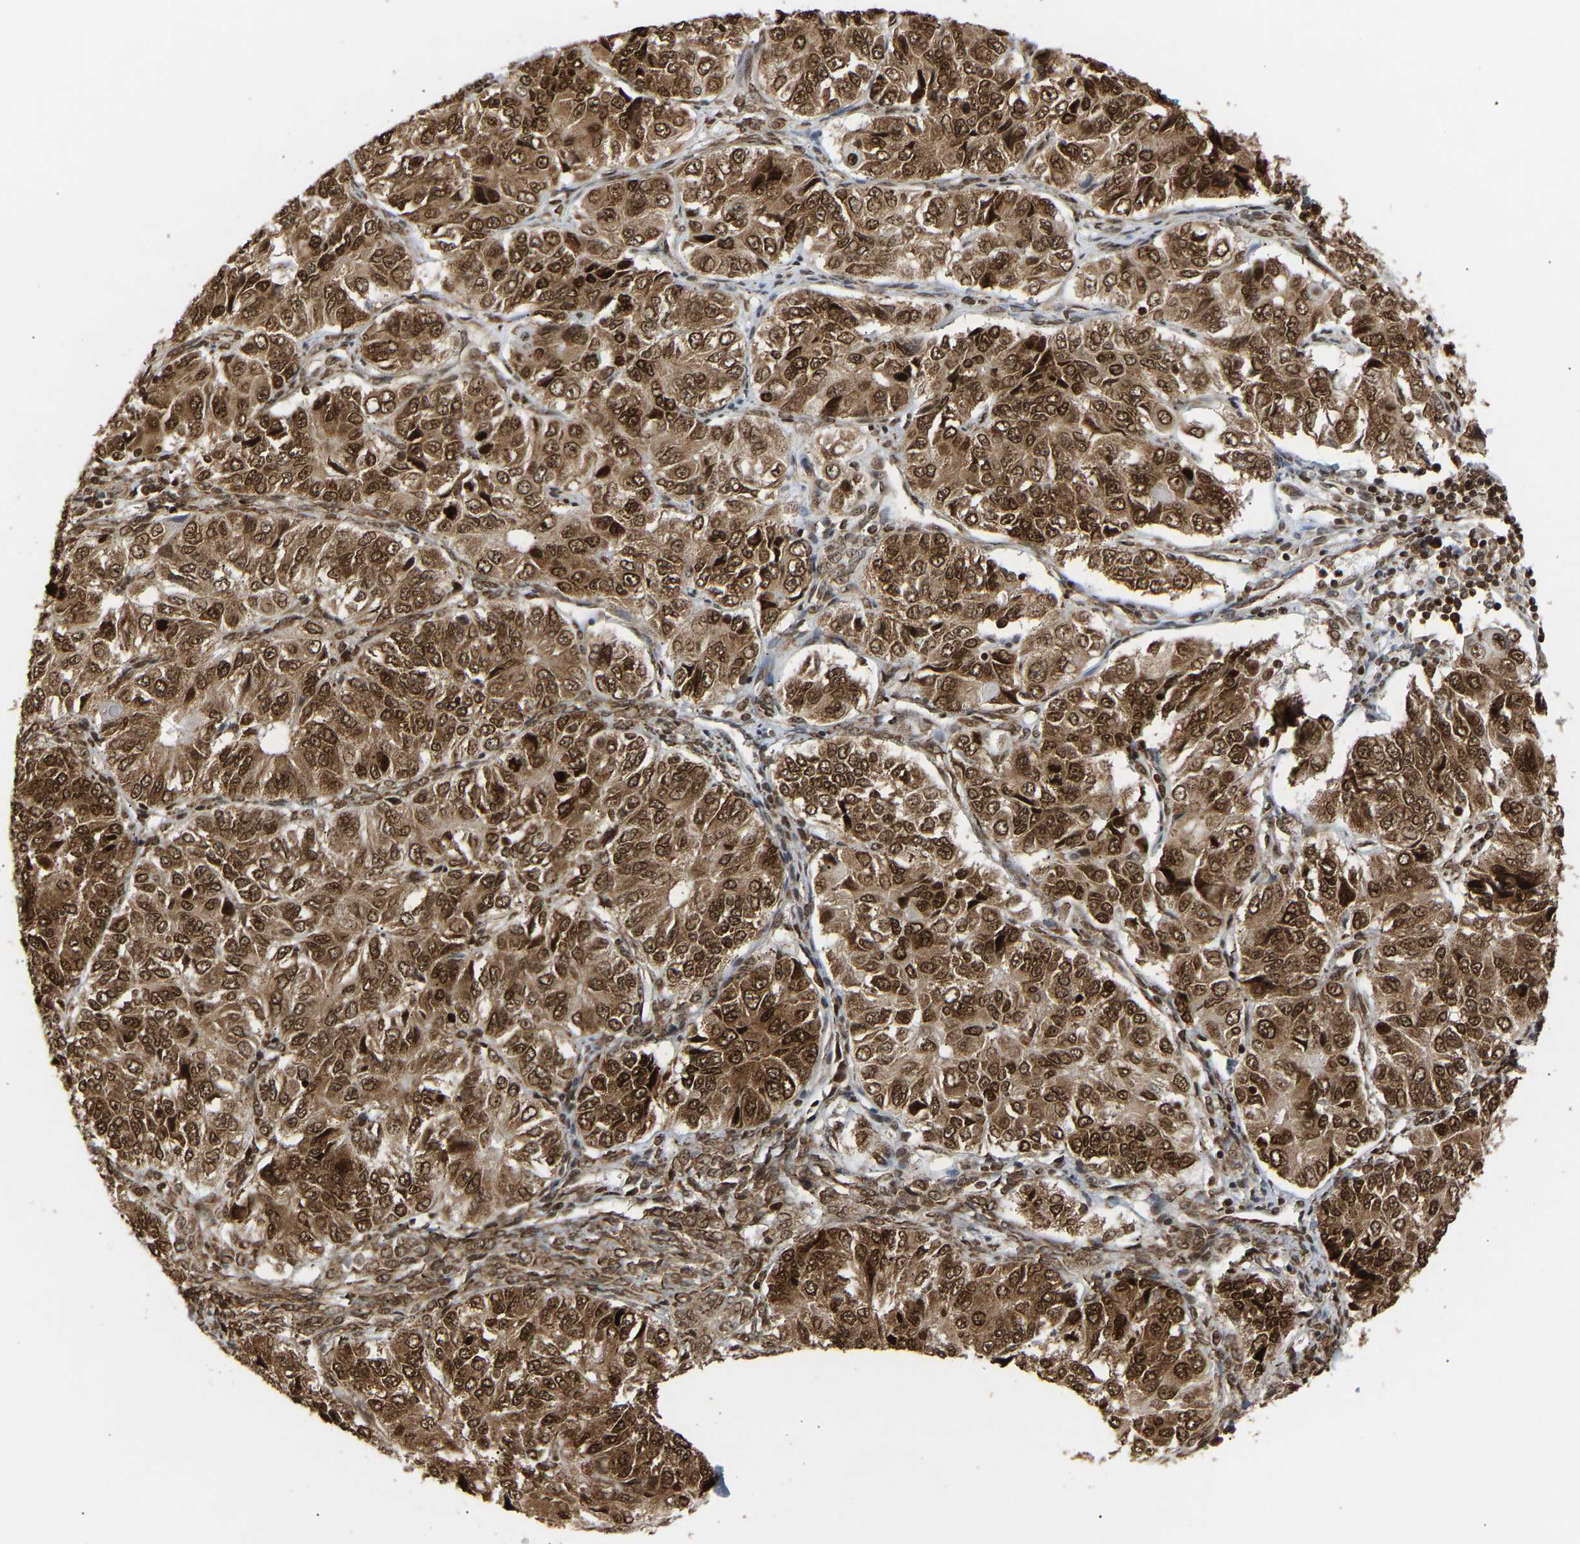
{"staining": {"intensity": "moderate", "quantity": ">75%", "location": "cytoplasmic/membranous,nuclear"}, "tissue": "ovarian cancer", "cell_type": "Tumor cells", "image_type": "cancer", "snomed": [{"axis": "morphology", "description": "Carcinoma, endometroid"}, {"axis": "topography", "description": "Ovary"}], "caption": "Brown immunohistochemical staining in ovarian cancer (endometroid carcinoma) shows moderate cytoplasmic/membranous and nuclear expression in approximately >75% of tumor cells. (DAB (3,3'-diaminobenzidine) IHC with brightfield microscopy, high magnification).", "gene": "ALYREF", "patient": {"sex": "female", "age": 51}}